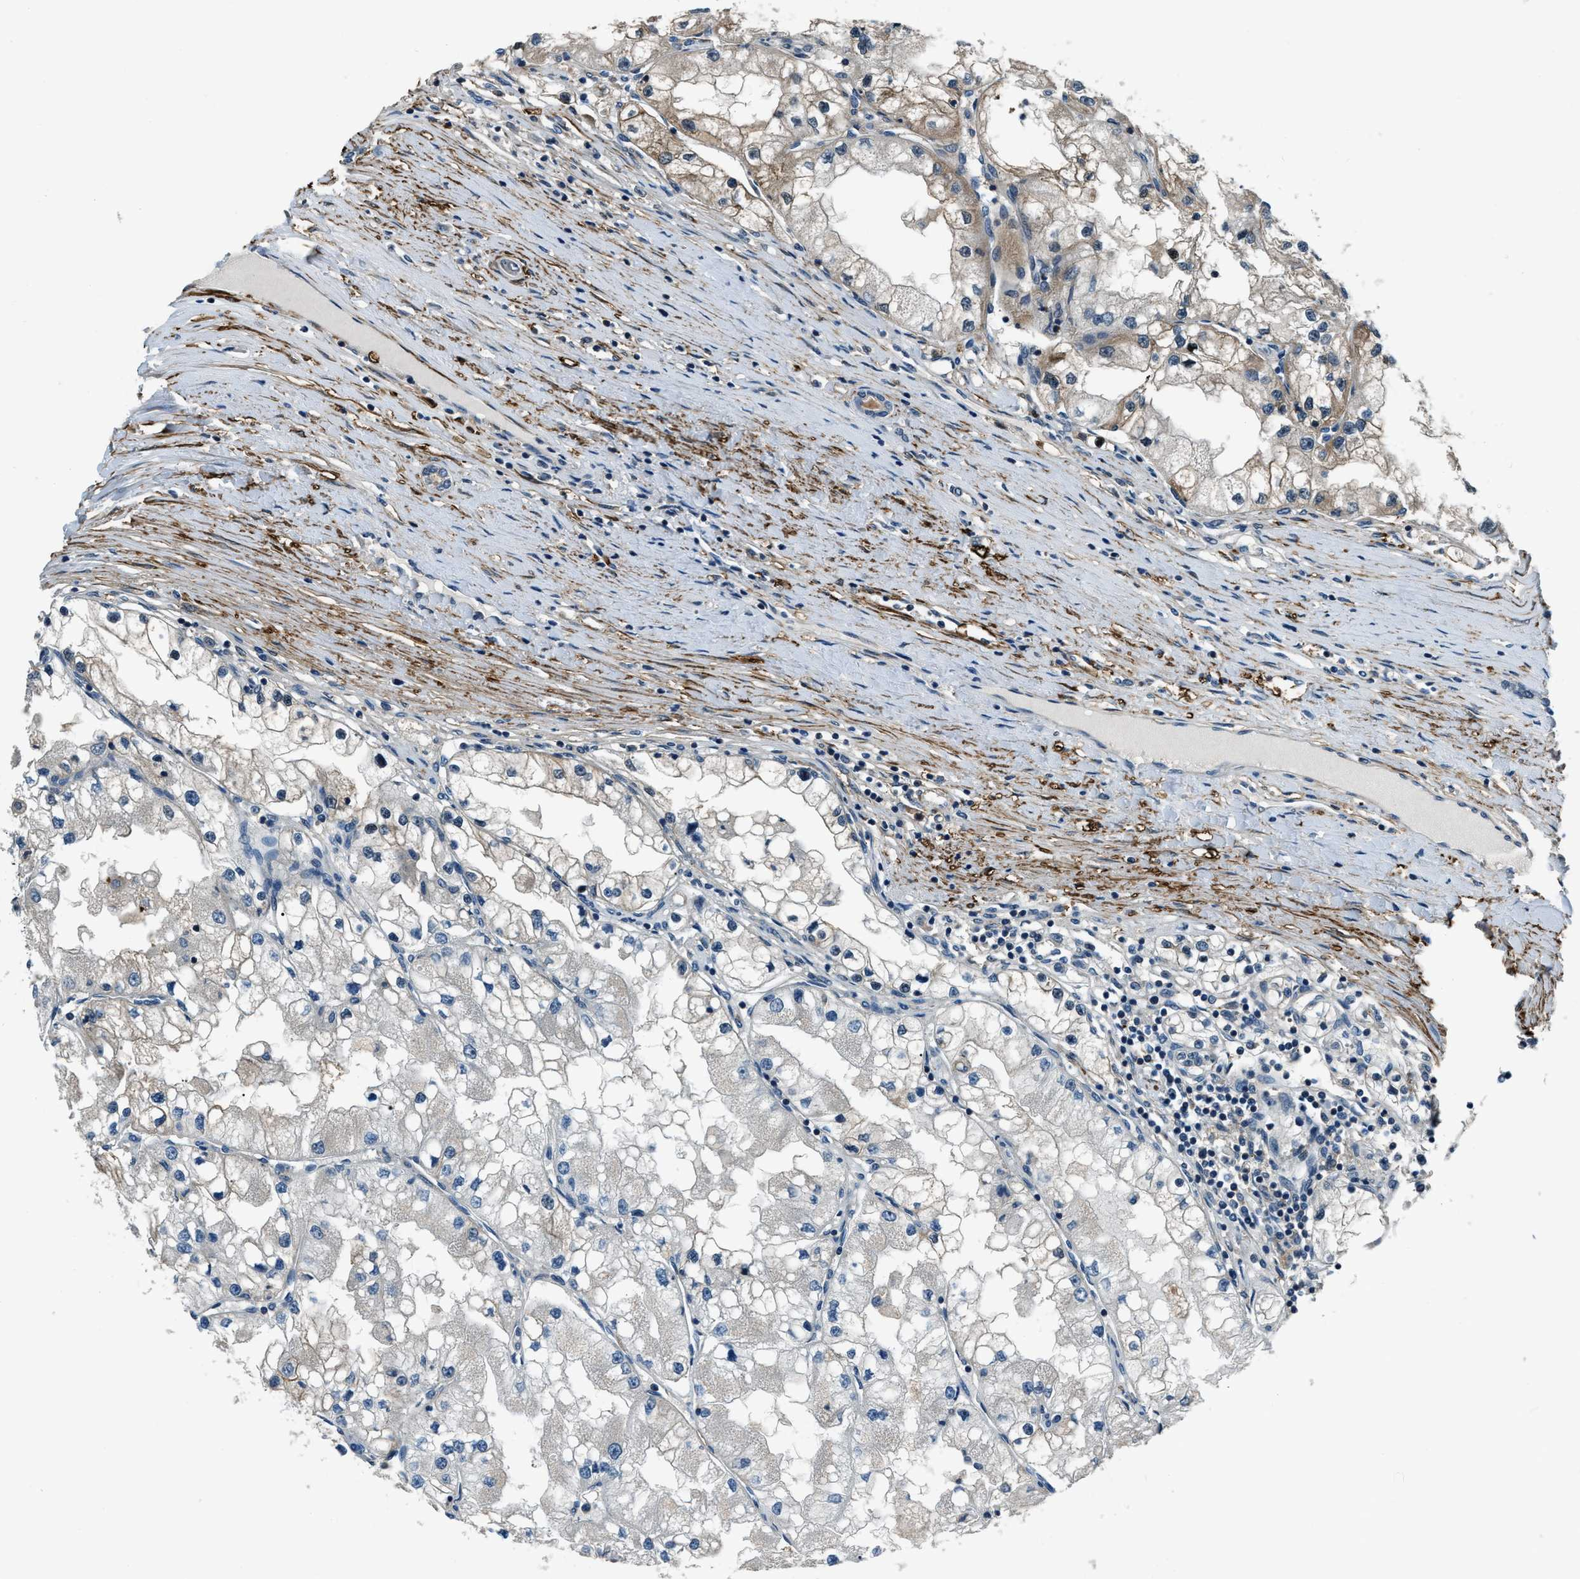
{"staining": {"intensity": "weak", "quantity": "<25%", "location": "cytoplasmic/membranous"}, "tissue": "renal cancer", "cell_type": "Tumor cells", "image_type": "cancer", "snomed": [{"axis": "morphology", "description": "Adenocarcinoma, NOS"}, {"axis": "topography", "description": "Kidney"}], "caption": "DAB (3,3'-diaminobenzidine) immunohistochemical staining of human renal cancer (adenocarcinoma) displays no significant staining in tumor cells.", "gene": "NUDCD3", "patient": {"sex": "male", "age": 68}}